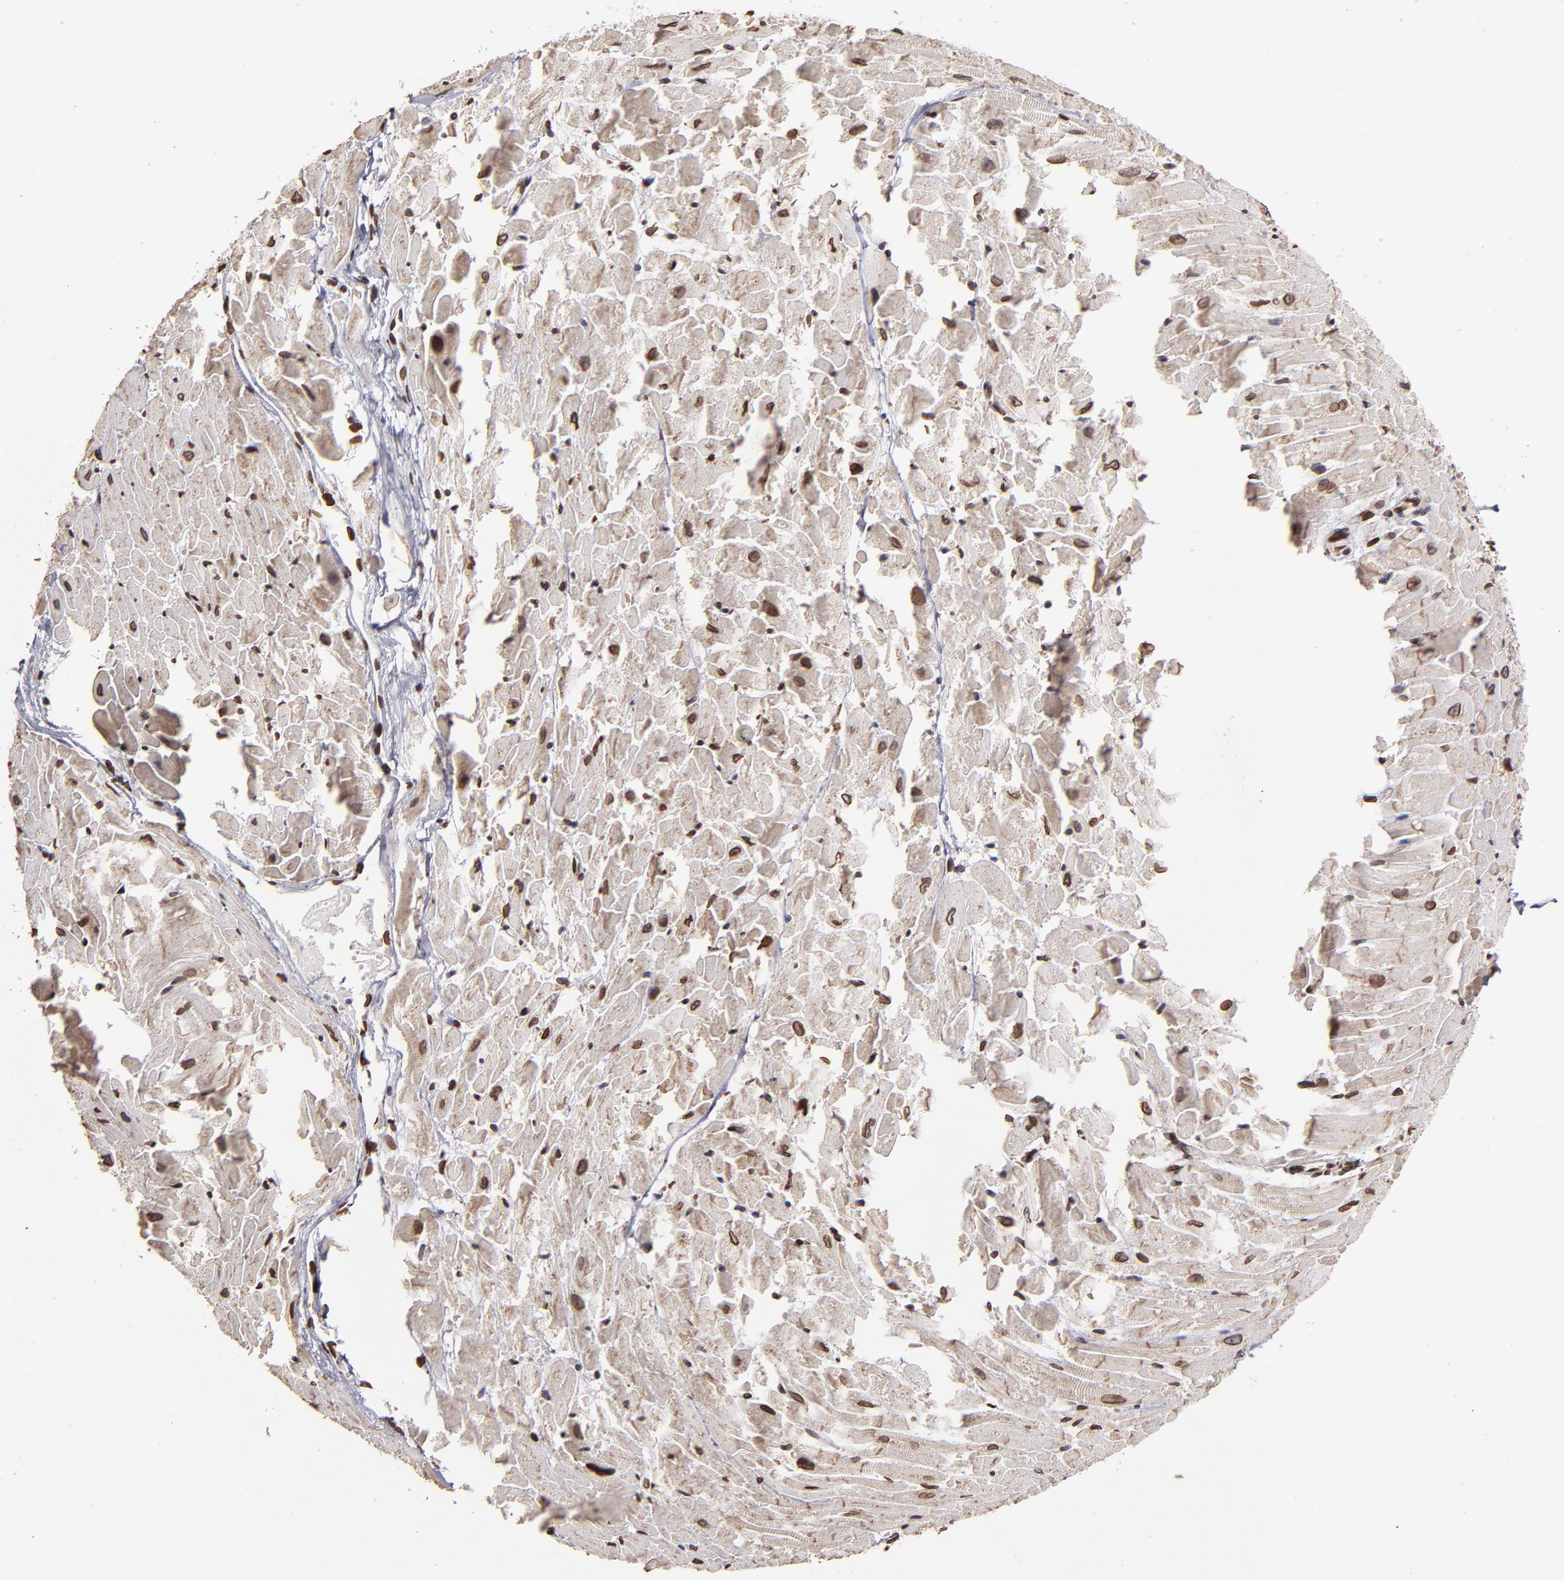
{"staining": {"intensity": "moderate", "quantity": ">75%", "location": "cytoplasmic/membranous,nuclear"}, "tissue": "heart muscle", "cell_type": "Cardiomyocytes", "image_type": "normal", "snomed": [{"axis": "morphology", "description": "Normal tissue, NOS"}, {"axis": "topography", "description": "Heart"}], "caption": "Immunohistochemical staining of unremarkable human heart muscle exhibits medium levels of moderate cytoplasmic/membranous,nuclear expression in approximately >75% of cardiomyocytes.", "gene": "PUM3", "patient": {"sex": "female", "age": 19}}